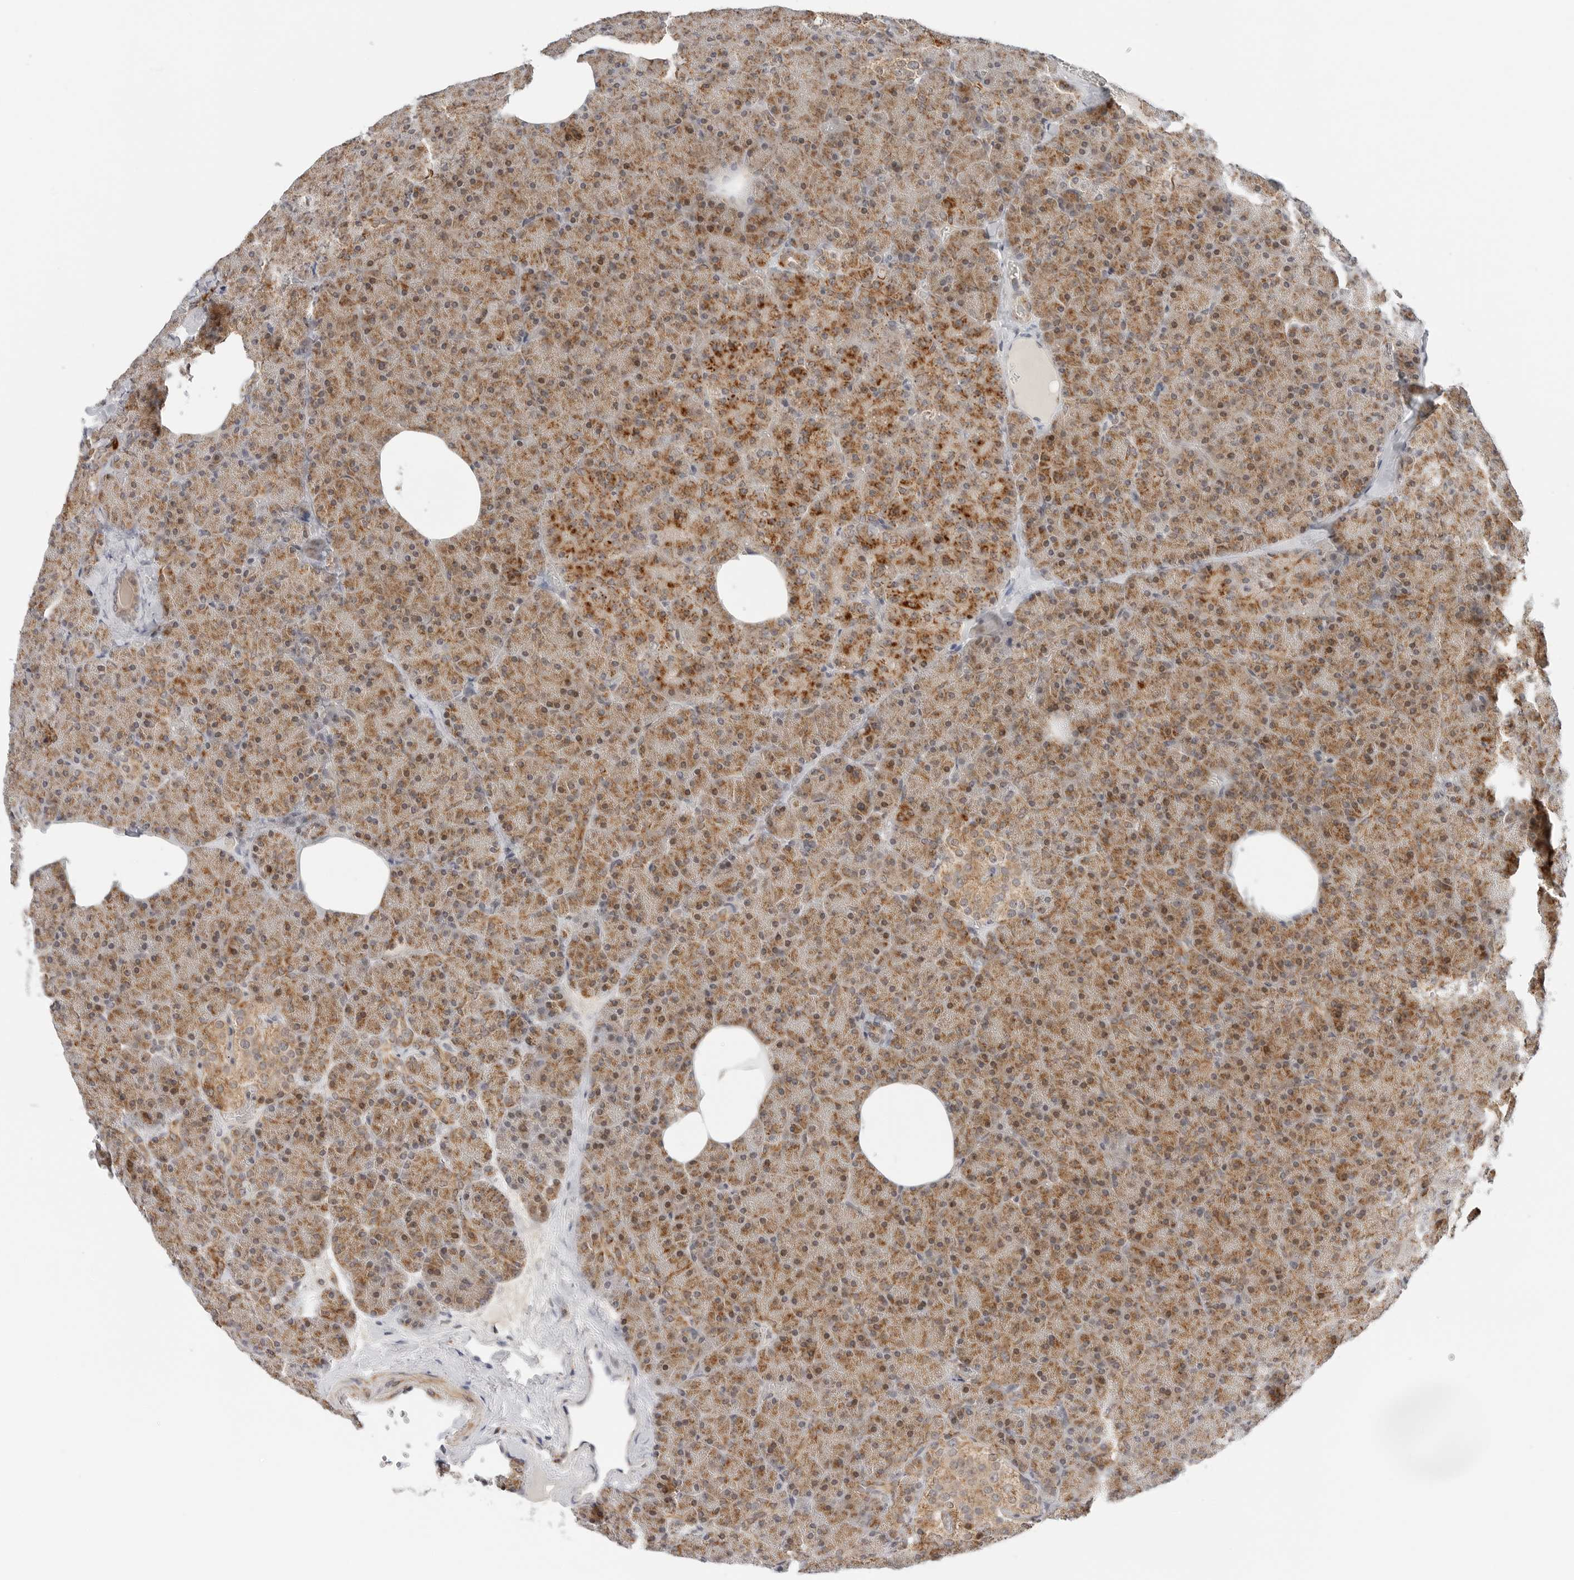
{"staining": {"intensity": "moderate", "quantity": ">75%", "location": "cytoplasmic/membranous"}, "tissue": "pancreas", "cell_type": "Exocrine glandular cells", "image_type": "normal", "snomed": [{"axis": "morphology", "description": "Normal tissue, NOS"}, {"axis": "morphology", "description": "Carcinoid, malignant, NOS"}, {"axis": "topography", "description": "Pancreas"}], "caption": "Protein staining exhibits moderate cytoplasmic/membranous expression in about >75% of exocrine glandular cells in unremarkable pancreas.", "gene": "DYRK4", "patient": {"sex": "female", "age": 35}}